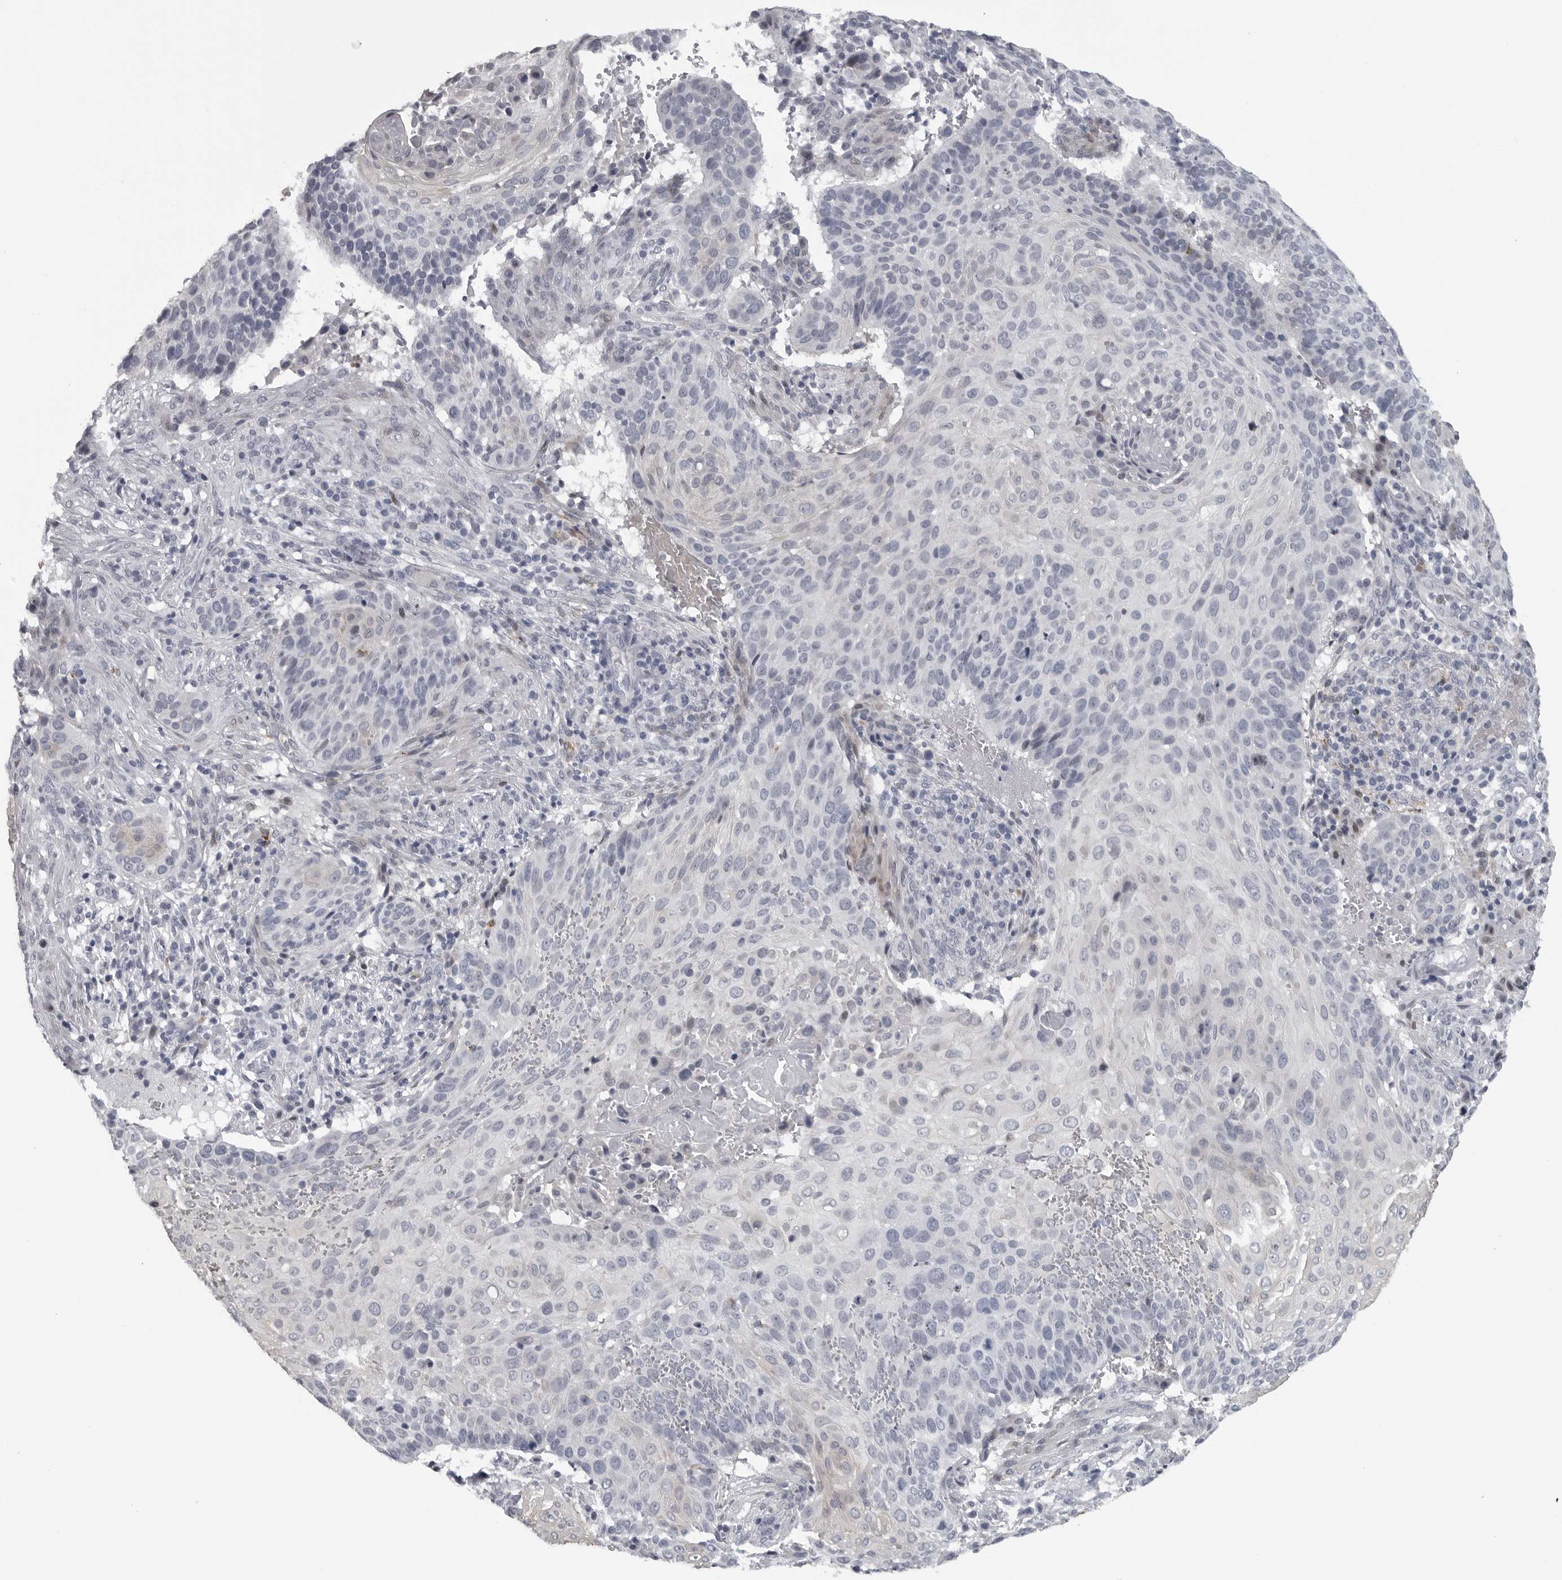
{"staining": {"intensity": "negative", "quantity": "none", "location": "none"}, "tissue": "cervical cancer", "cell_type": "Tumor cells", "image_type": "cancer", "snomed": [{"axis": "morphology", "description": "Squamous cell carcinoma, NOS"}, {"axis": "topography", "description": "Cervix"}], "caption": "High magnification brightfield microscopy of squamous cell carcinoma (cervical) stained with DAB (brown) and counterstained with hematoxylin (blue): tumor cells show no significant expression. The staining was performed using DAB to visualize the protein expression in brown, while the nuclei were stained in blue with hematoxylin (Magnification: 20x).", "gene": "LYSMD1", "patient": {"sex": "female", "age": 74}}